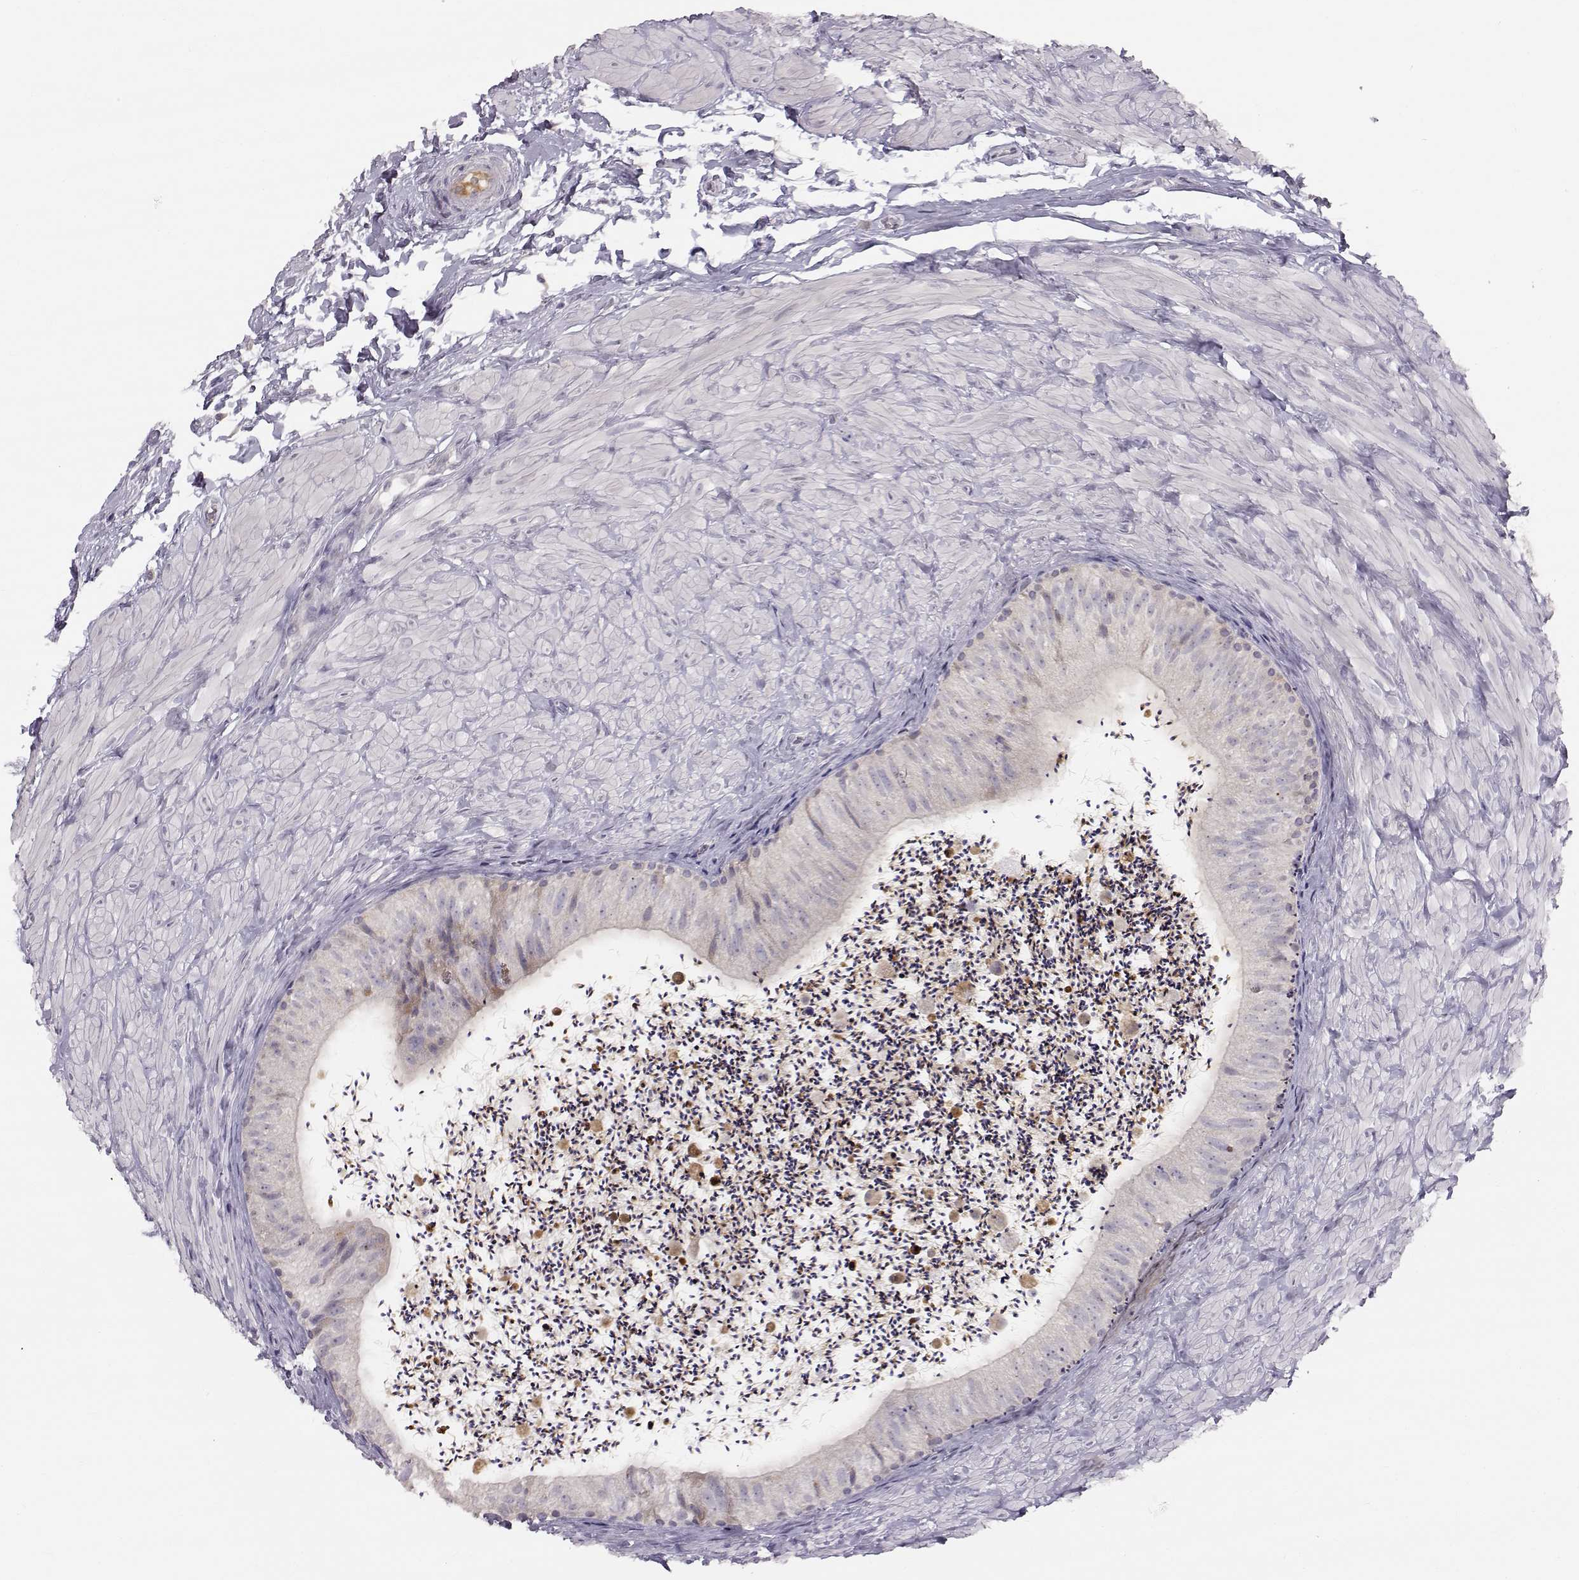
{"staining": {"intensity": "weak", "quantity": "<25%", "location": "cytoplasmic/membranous"}, "tissue": "epididymis", "cell_type": "Glandular cells", "image_type": "normal", "snomed": [{"axis": "morphology", "description": "Normal tissue, NOS"}, {"axis": "topography", "description": "Epididymis"}], "caption": "An immunohistochemistry (IHC) micrograph of unremarkable epididymis is shown. There is no staining in glandular cells of epididymis.", "gene": "ACSL6", "patient": {"sex": "male", "age": 32}}